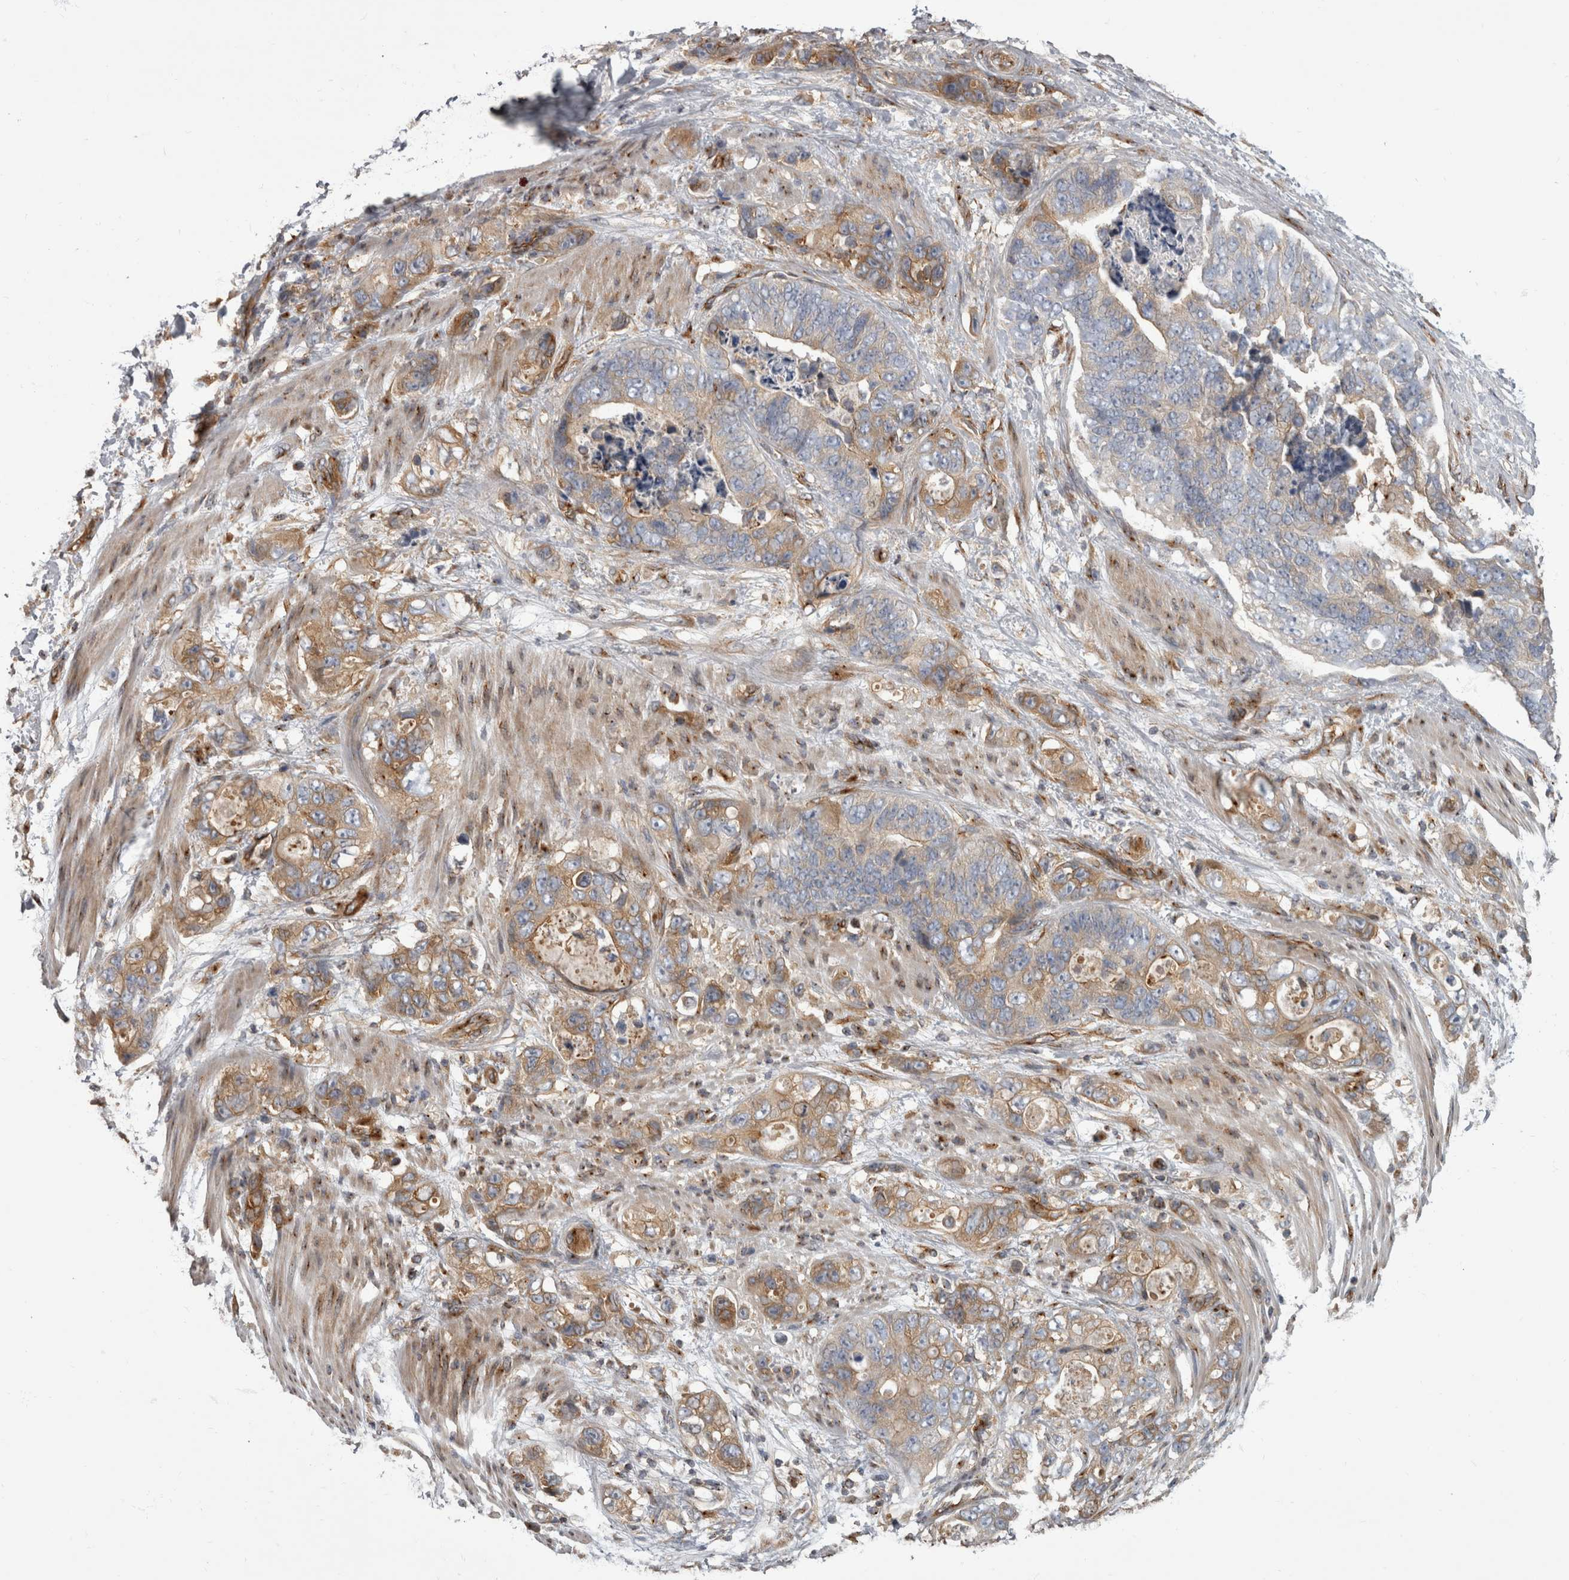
{"staining": {"intensity": "moderate", "quantity": "<25%", "location": "cytoplasmic/membranous"}, "tissue": "stomach cancer", "cell_type": "Tumor cells", "image_type": "cancer", "snomed": [{"axis": "morphology", "description": "Normal tissue, NOS"}, {"axis": "morphology", "description": "Adenocarcinoma, NOS"}, {"axis": "topography", "description": "Stomach"}], "caption": "IHC (DAB (3,3'-diaminobenzidine)) staining of stomach adenocarcinoma displays moderate cytoplasmic/membranous protein expression in about <25% of tumor cells.", "gene": "HOOK3", "patient": {"sex": "female", "age": 89}}